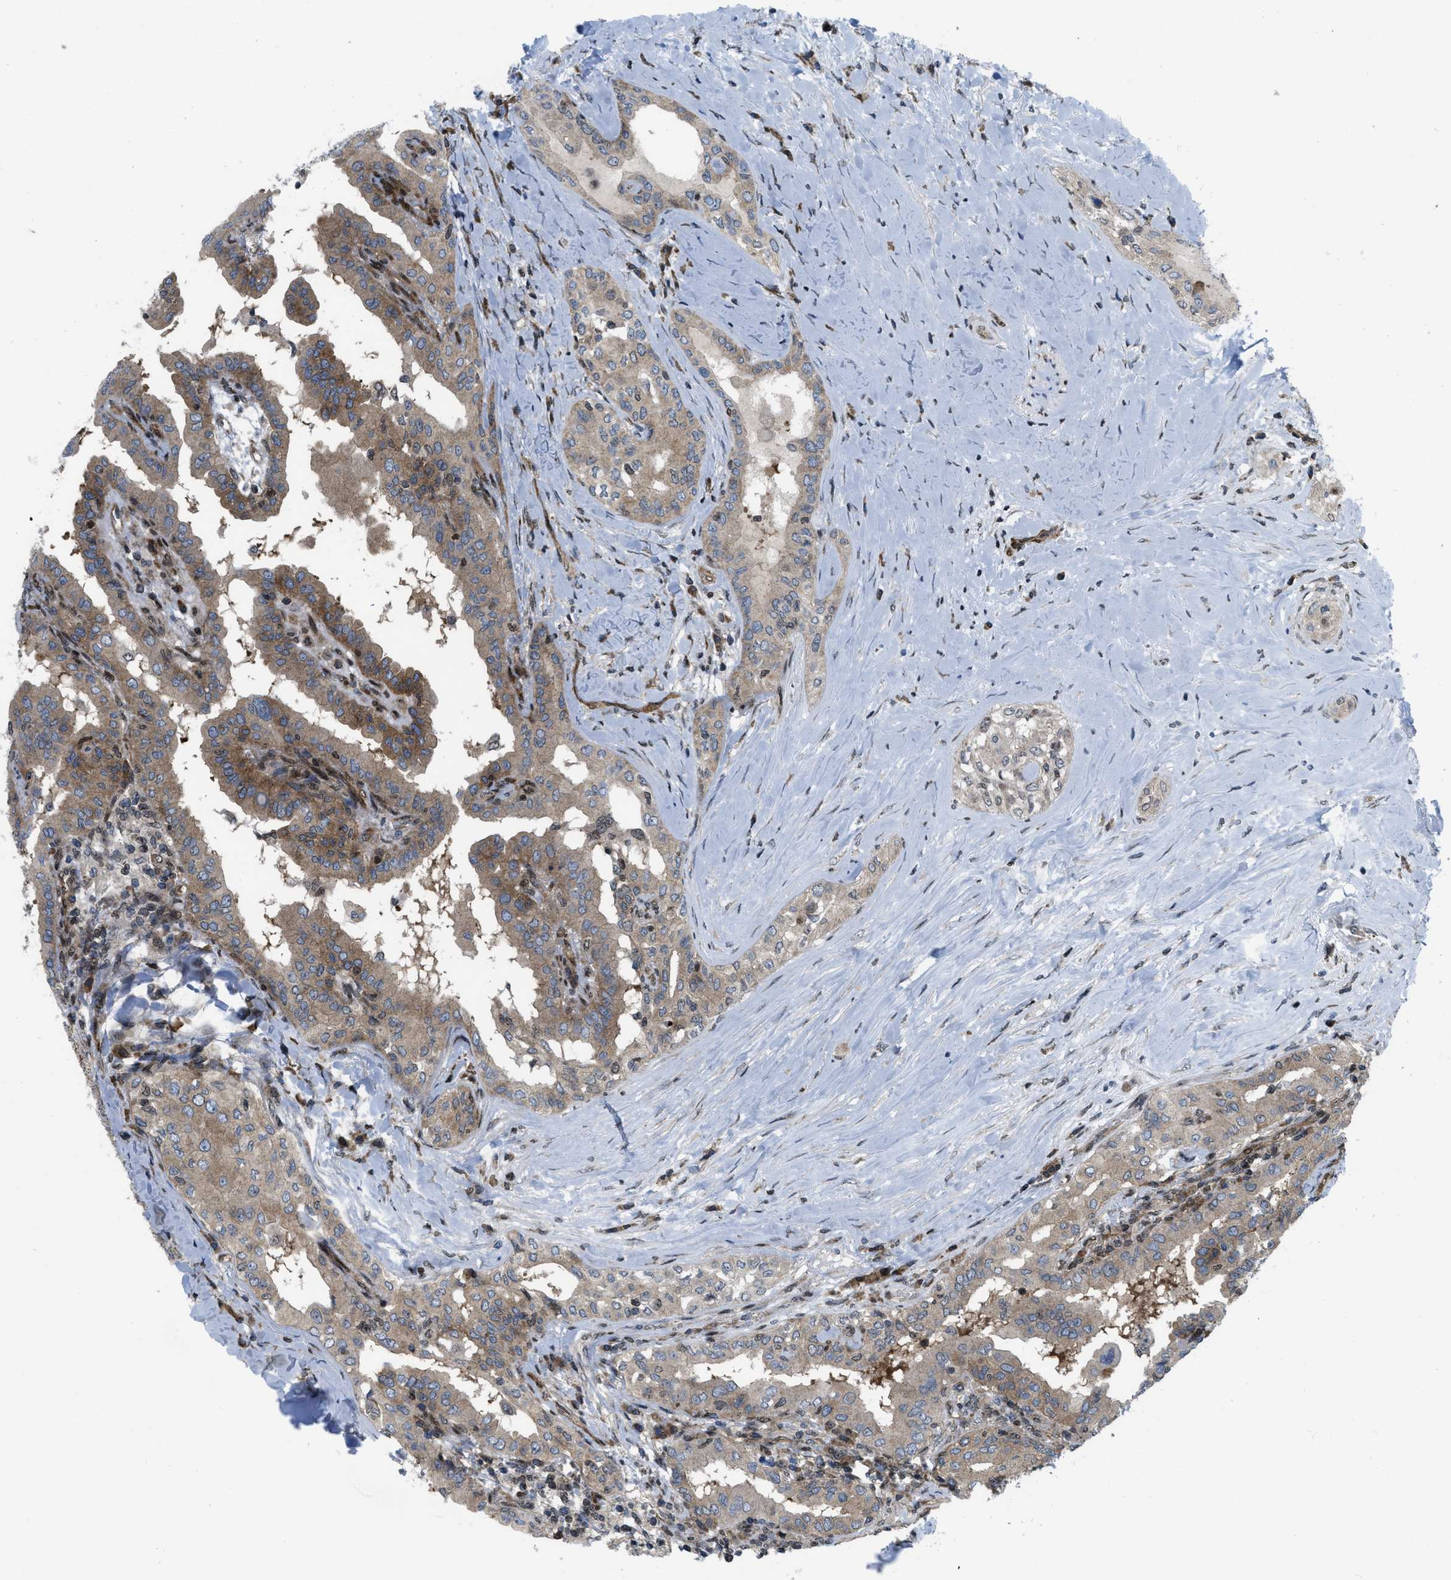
{"staining": {"intensity": "moderate", "quantity": ">75%", "location": "cytoplasmic/membranous"}, "tissue": "thyroid cancer", "cell_type": "Tumor cells", "image_type": "cancer", "snomed": [{"axis": "morphology", "description": "Papillary adenocarcinoma, NOS"}, {"axis": "topography", "description": "Thyroid gland"}], "caption": "Immunohistochemistry micrograph of neoplastic tissue: human thyroid cancer (papillary adenocarcinoma) stained using IHC shows medium levels of moderate protein expression localized specifically in the cytoplasmic/membranous of tumor cells, appearing as a cytoplasmic/membranous brown color.", "gene": "PPP2CB", "patient": {"sex": "male", "age": 33}}